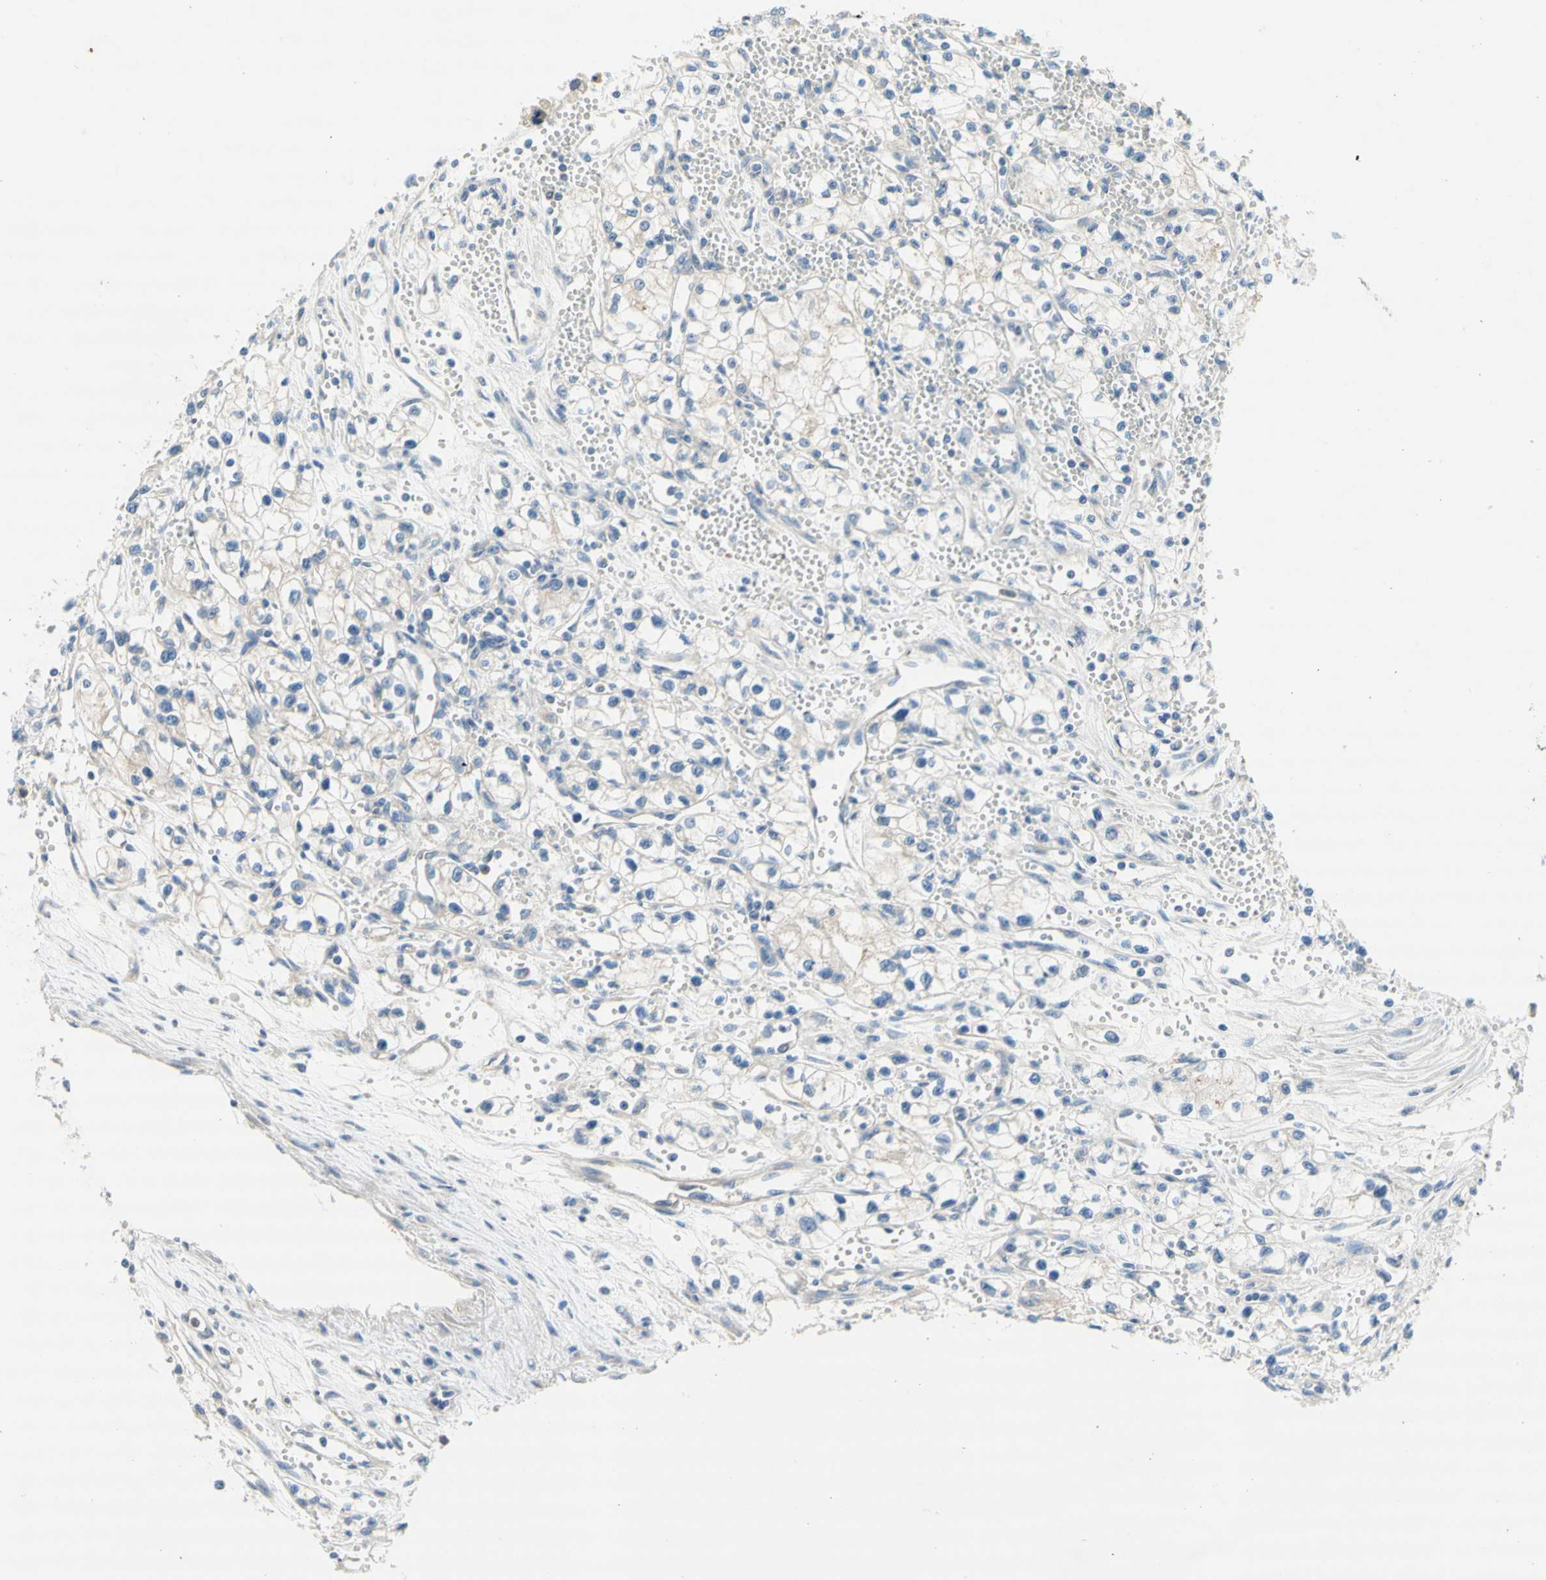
{"staining": {"intensity": "weak", "quantity": ">75%", "location": "cytoplasmic/membranous"}, "tissue": "renal cancer", "cell_type": "Tumor cells", "image_type": "cancer", "snomed": [{"axis": "morphology", "description": "Normal tissue, NOS"}, {"axis": "morphology", "description": "Adenocarcinoma, NOS"}, {"axis": "topography", "description": "Kidney"}], "caption": "Adenocarcinoma (renal) tissue displays weak cytoplasmic/membranous positivity in about >75% of tumor cells, visualized by immunohistochemistry.", "gene": "F3", "patient": {"sex": "male", "age": 59}}